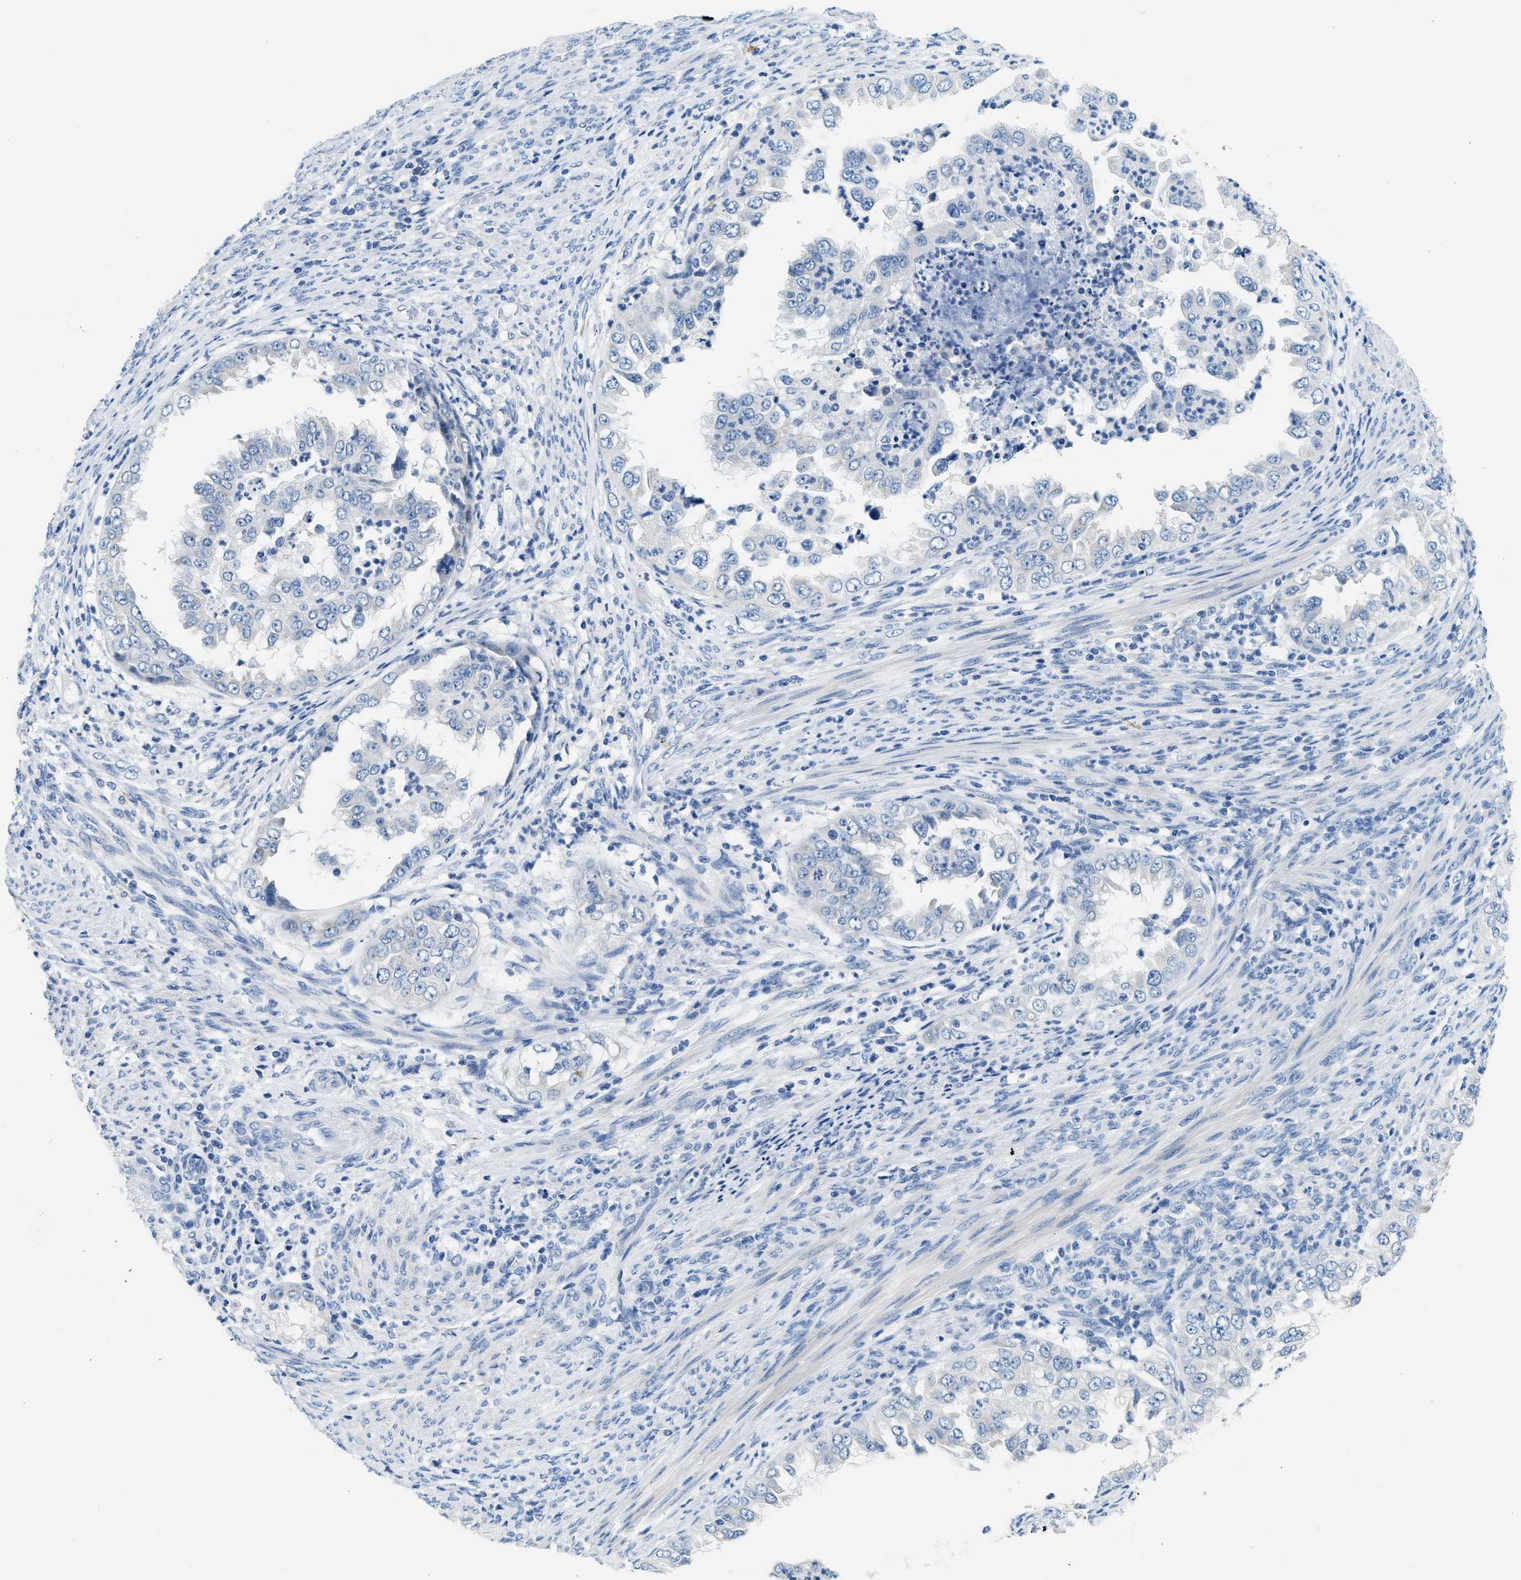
{"staining": {"intensity": "negative", "quantity": "none", "location": "none"}, "tissue": "endometrial cancer", "cell_type": "Tumor cells", "image_type": "cancer", "snomed": [{"axis": "morphology", "description": "Adenocarcinoma, NOS"}, {"axis": "topography", "description": "Endometrium"}], "caption": "Tumor cells are negative for brown protein staining in adenocarcinoma (endometrial). Brightfield microscopy of immunohistochemistry stained with DAB (3,3'-diaminobenzidine) (brown) and hematoxylin (blue), captured at high magnification.", "gene": "CLDN18", "patient": {"sex": "female", "age": 85}}